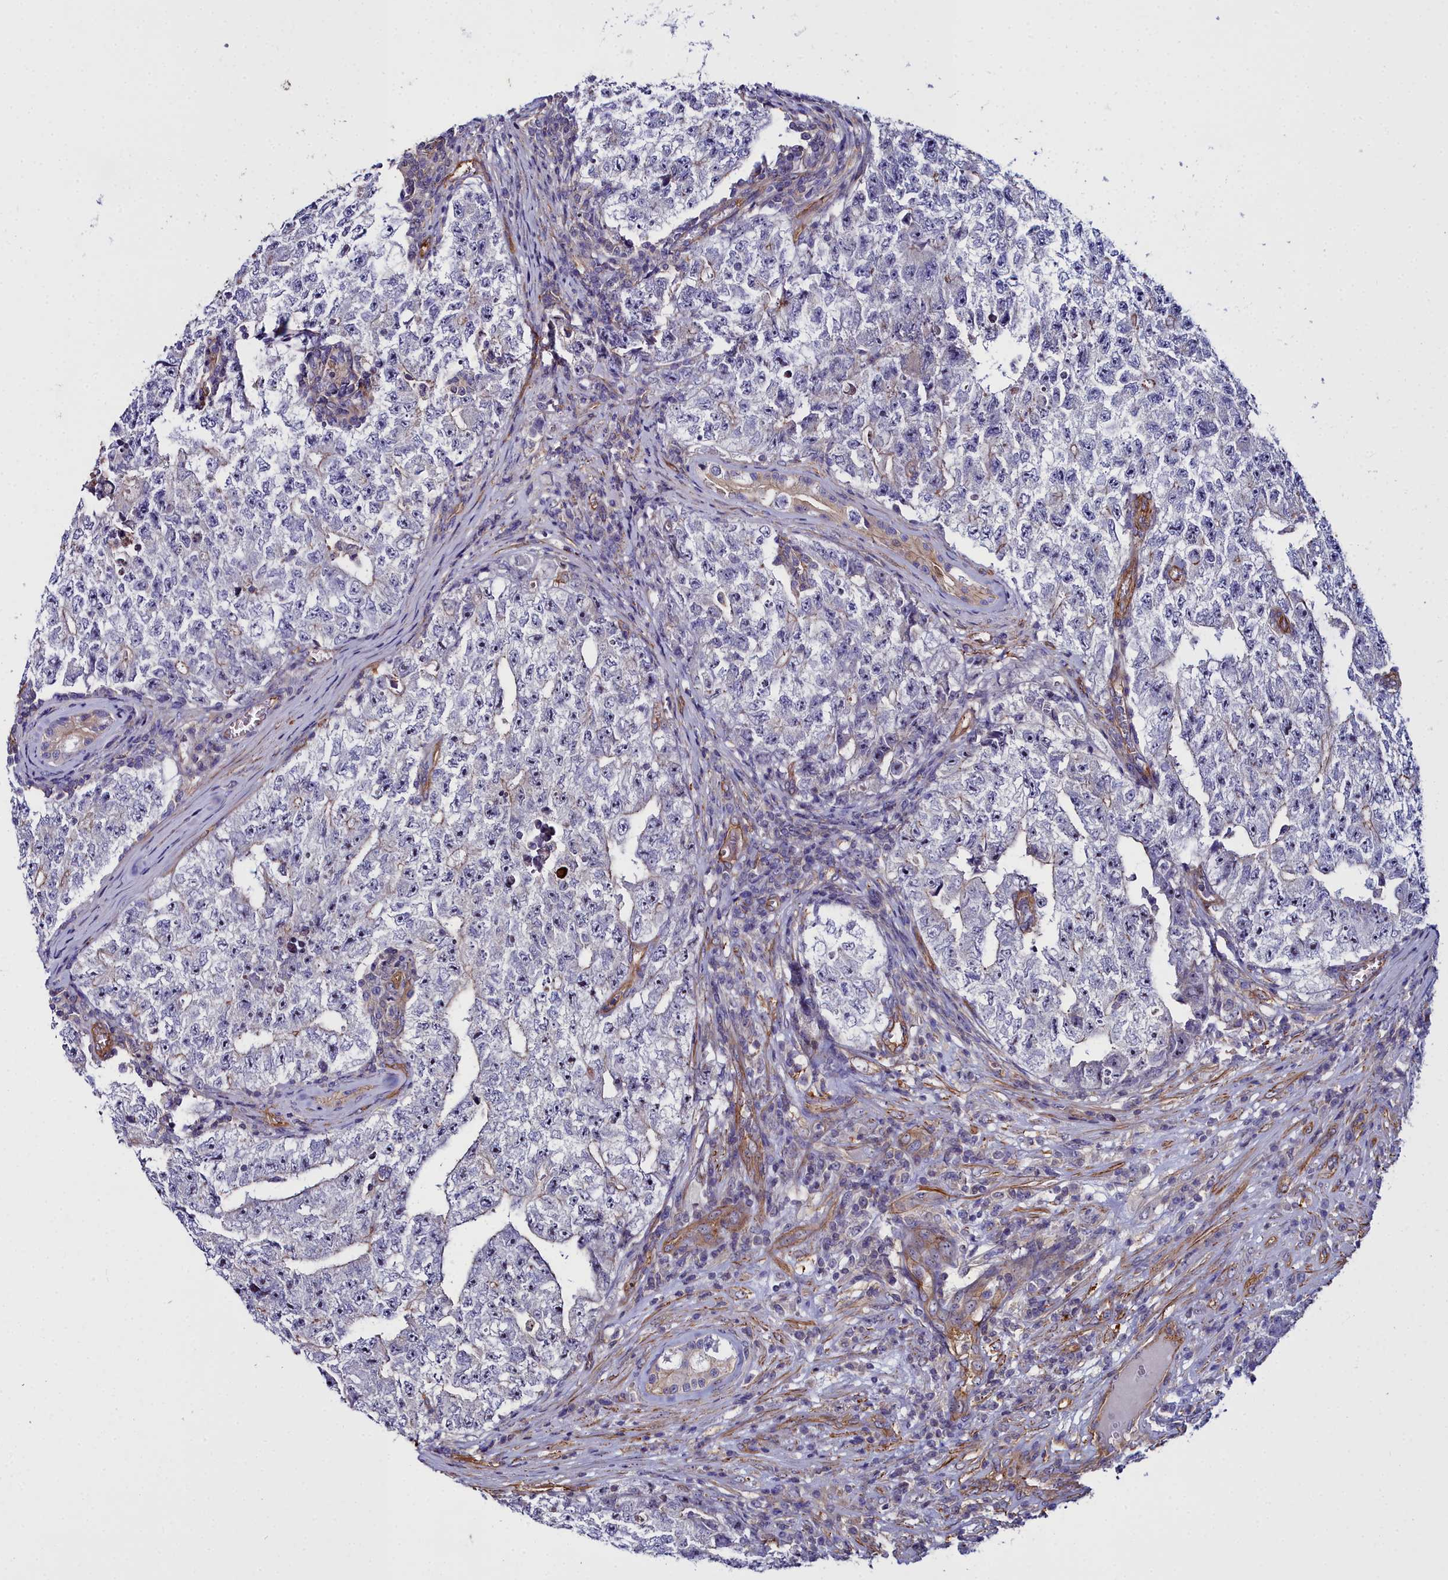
{"staining": {"intensity": "negative", "quantity": "none", "location": "none"}, "tissue": "testis cancer", "cell_type": "Tumor cells", "image_type": "cancer", "snomed": [{"axis": "morphology", "description": "Carcinoma, Embryonal, NOS"}, {"axis": "topography", "description": "Testis"}], "caption": "A micrograph of human embryonal carcinoma (testis) is negative for staining in tumor cells. (IHC, brightfield microscopy, high magnification).", "gene": "FADS3", "patient": {"sex": "male", "age": 17}}